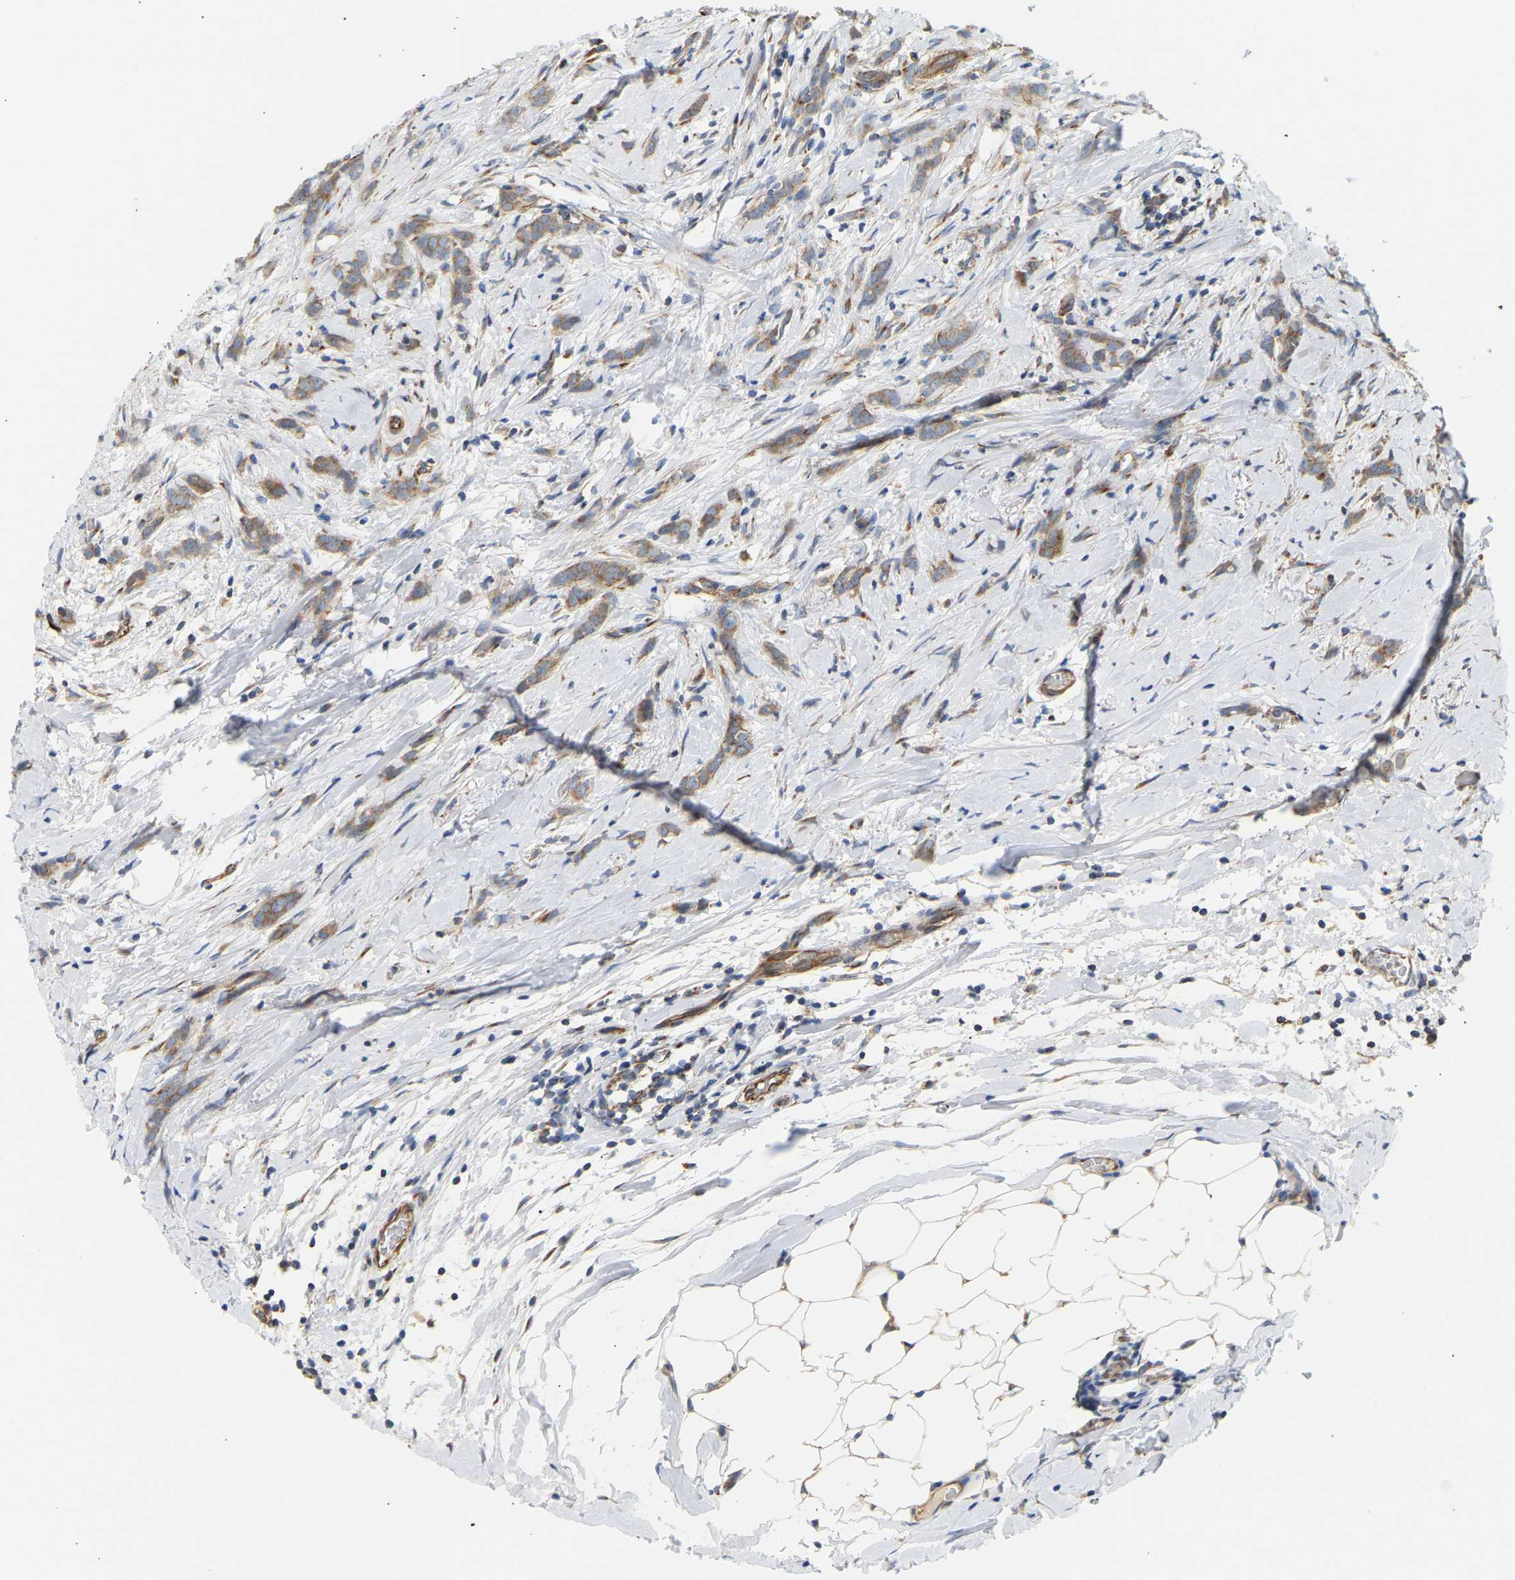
{"staining": {"intensity": "moderate", "quantity": ">75%", "location": "cytoplasmic/membranous"}, "tissue": "breast cancer", "cell_type": "Tumor cells", "image_type": "cancer", "snomed": [{"axis": "morphology", "description": "Lobular carcinoma, in situ"}, {"axis": "morphology", "description": "Lobular carcinoma"}, {"axis": "topography", "description": "Breast"}], "caption": "Immunohistochemistry (IHC) staining of breast cancer, which displays medium levels of moderate cytoplasmic/membranous staining in about >75% of tumor cells indicating moderate cytoplasmic/membranous protein expression. The staining was performed using DAB (3,3'-diaminobenzidine) (brown) for protein detection and nuclei were counterstained in hematoxylin (blue).", "gene": "YIPF2", "patient": {"sex": "female", "age": 41}}